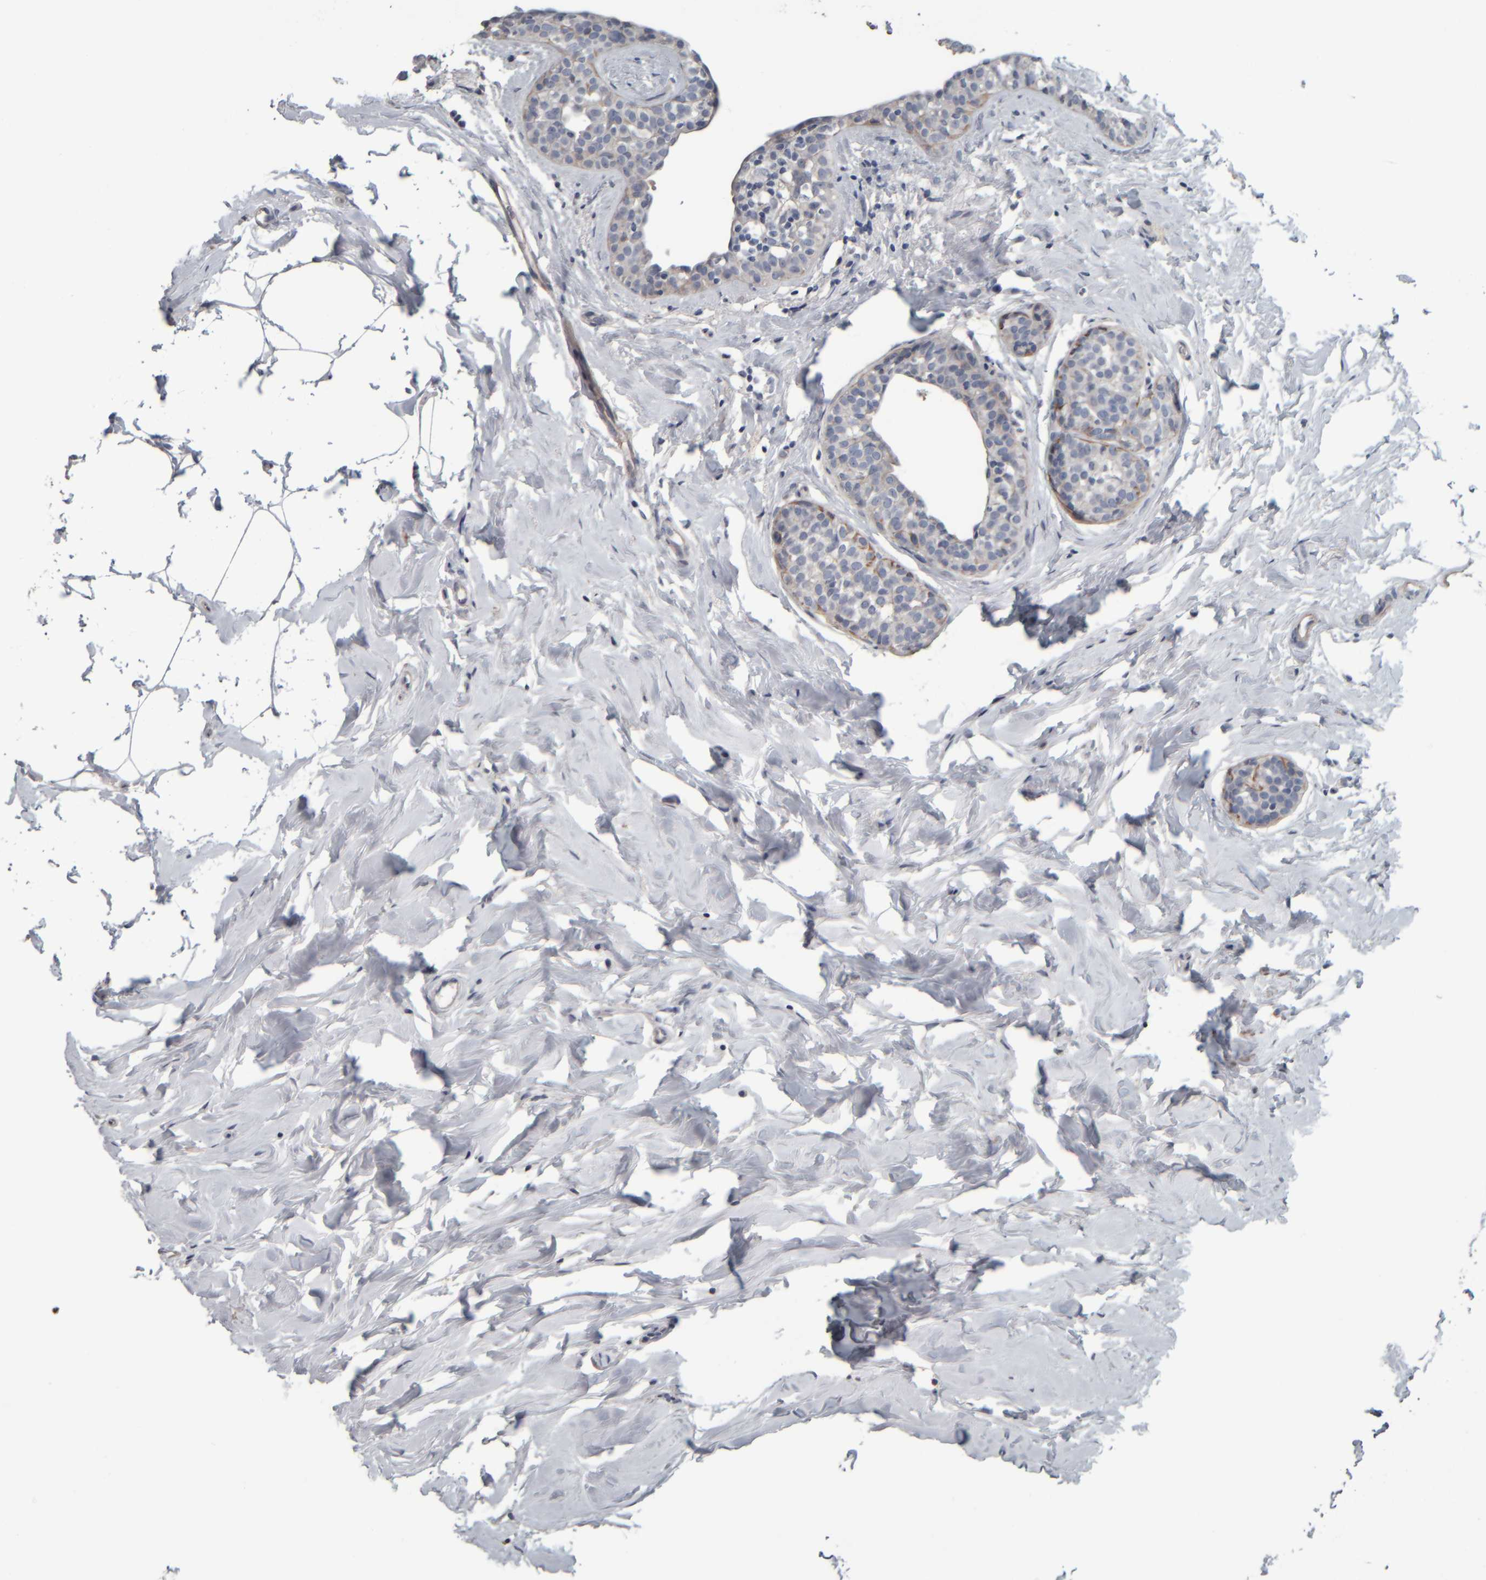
{"staining": {"intensity": "negative", "quantity": "none", "location": "none"}, "tissue": "breast cancer", "cell_type": "Tumor cells", "image_type": "cancer", "snomed": [{"axis": "morphology", "description": "Duct carcinoma"}, {"axis": "topography", "description": "Breast"}], "caption": "Immunohistochemistry (IHC) of human breast invasive ductal carcinoma reveals no expression in tumor cells.", "gene": "CAVIN4", "patient": {"sex": "female", "age": 55}}